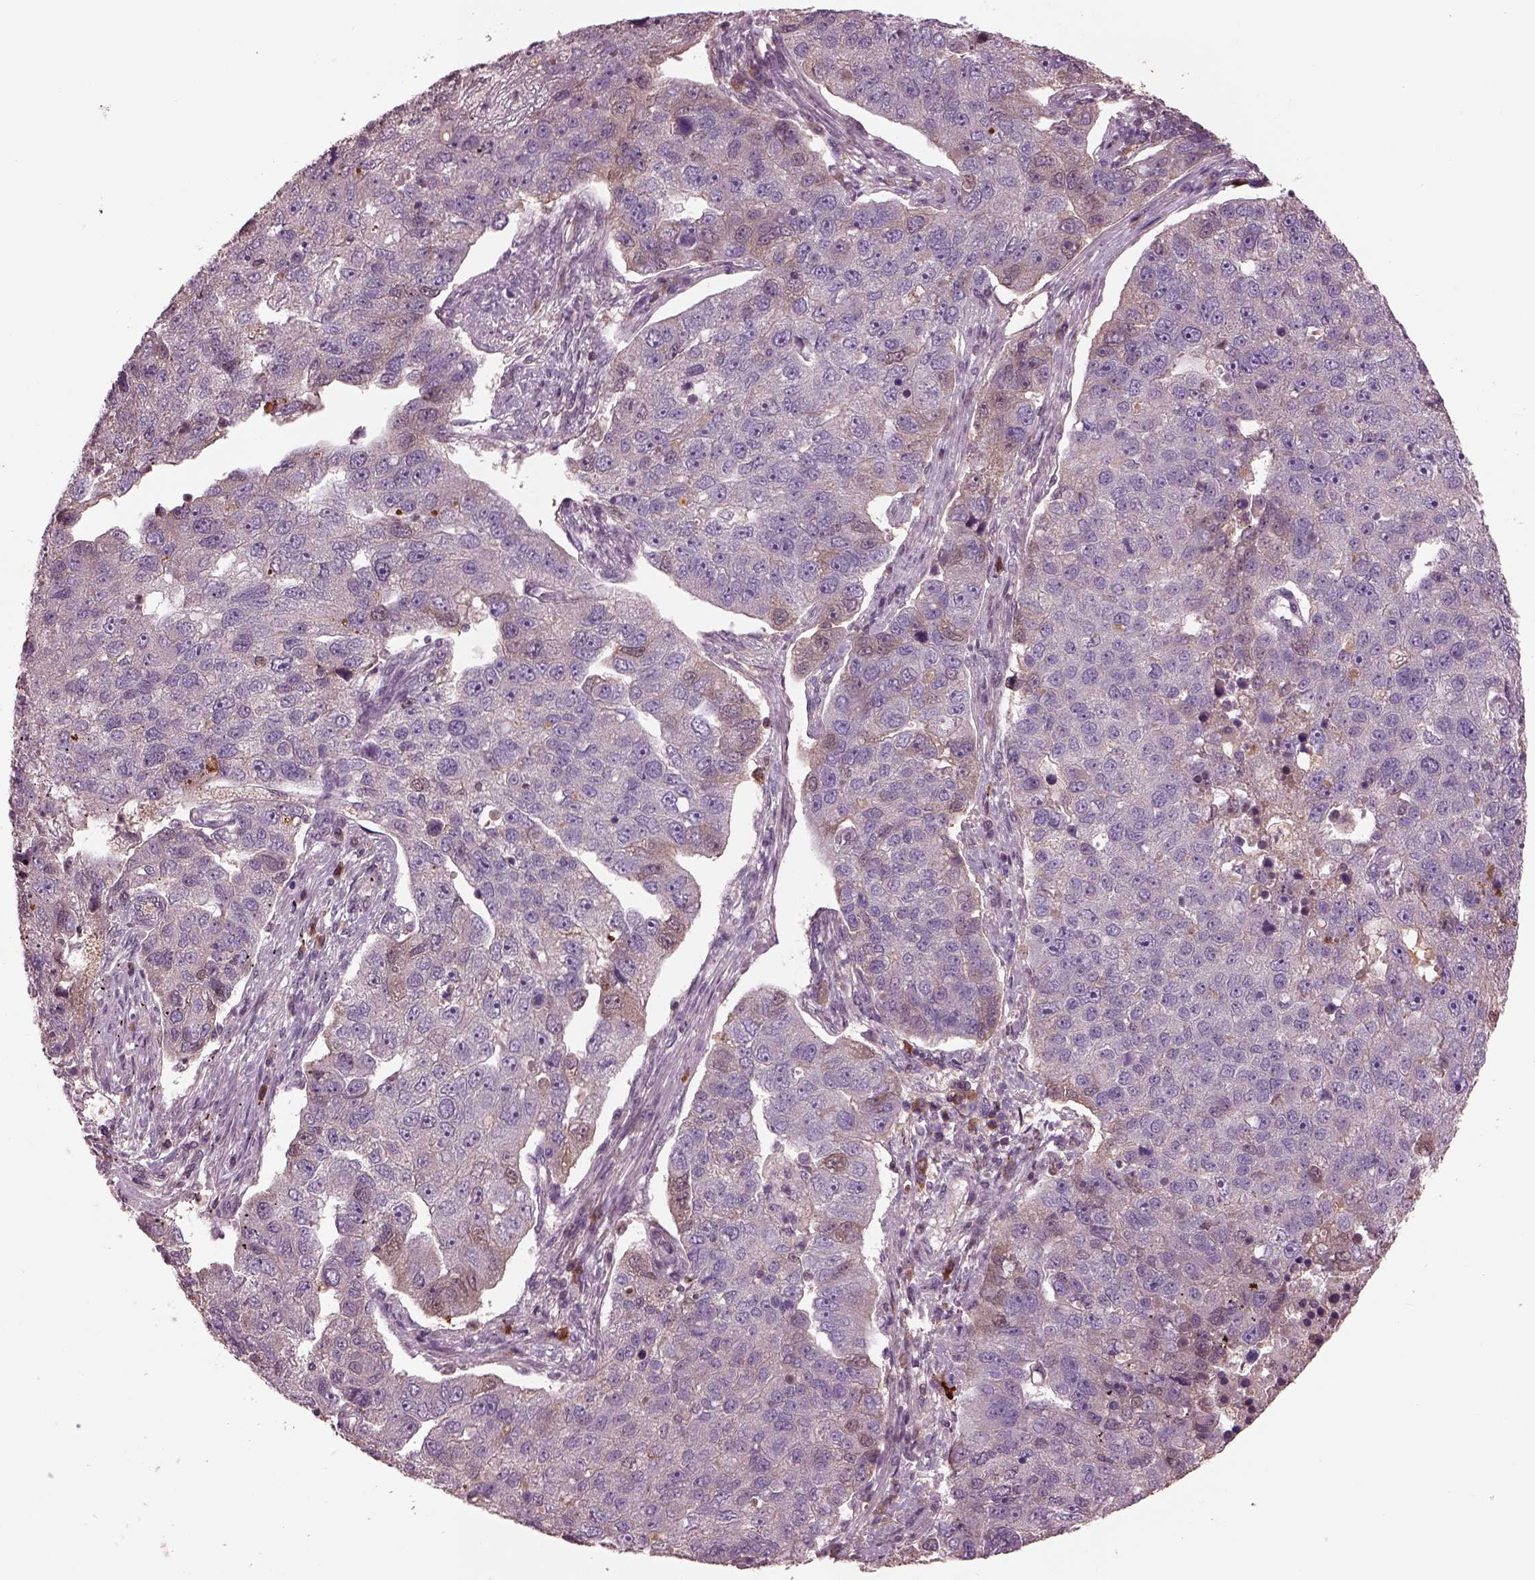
{"staining": {"intensity": "weak", "quantity": "<25%", "location": "cytoplasmic/membranous"}, "tissue": "pancreatic cancer", "cell_type": "Tumor cells", "image_type": "cancer", "snomed": [{"axis": "morphology", "description": "Adenocarcinoma, NOS"}, {"axis": "topography", "description": "Pancreas"}], "caption": "The immunohistochemistry histopathology image has no significant expression in tumor cells of pancreatic cancer tissue.", "gene": "PTX4", "patient": {"sex": "female", "age": 61}}